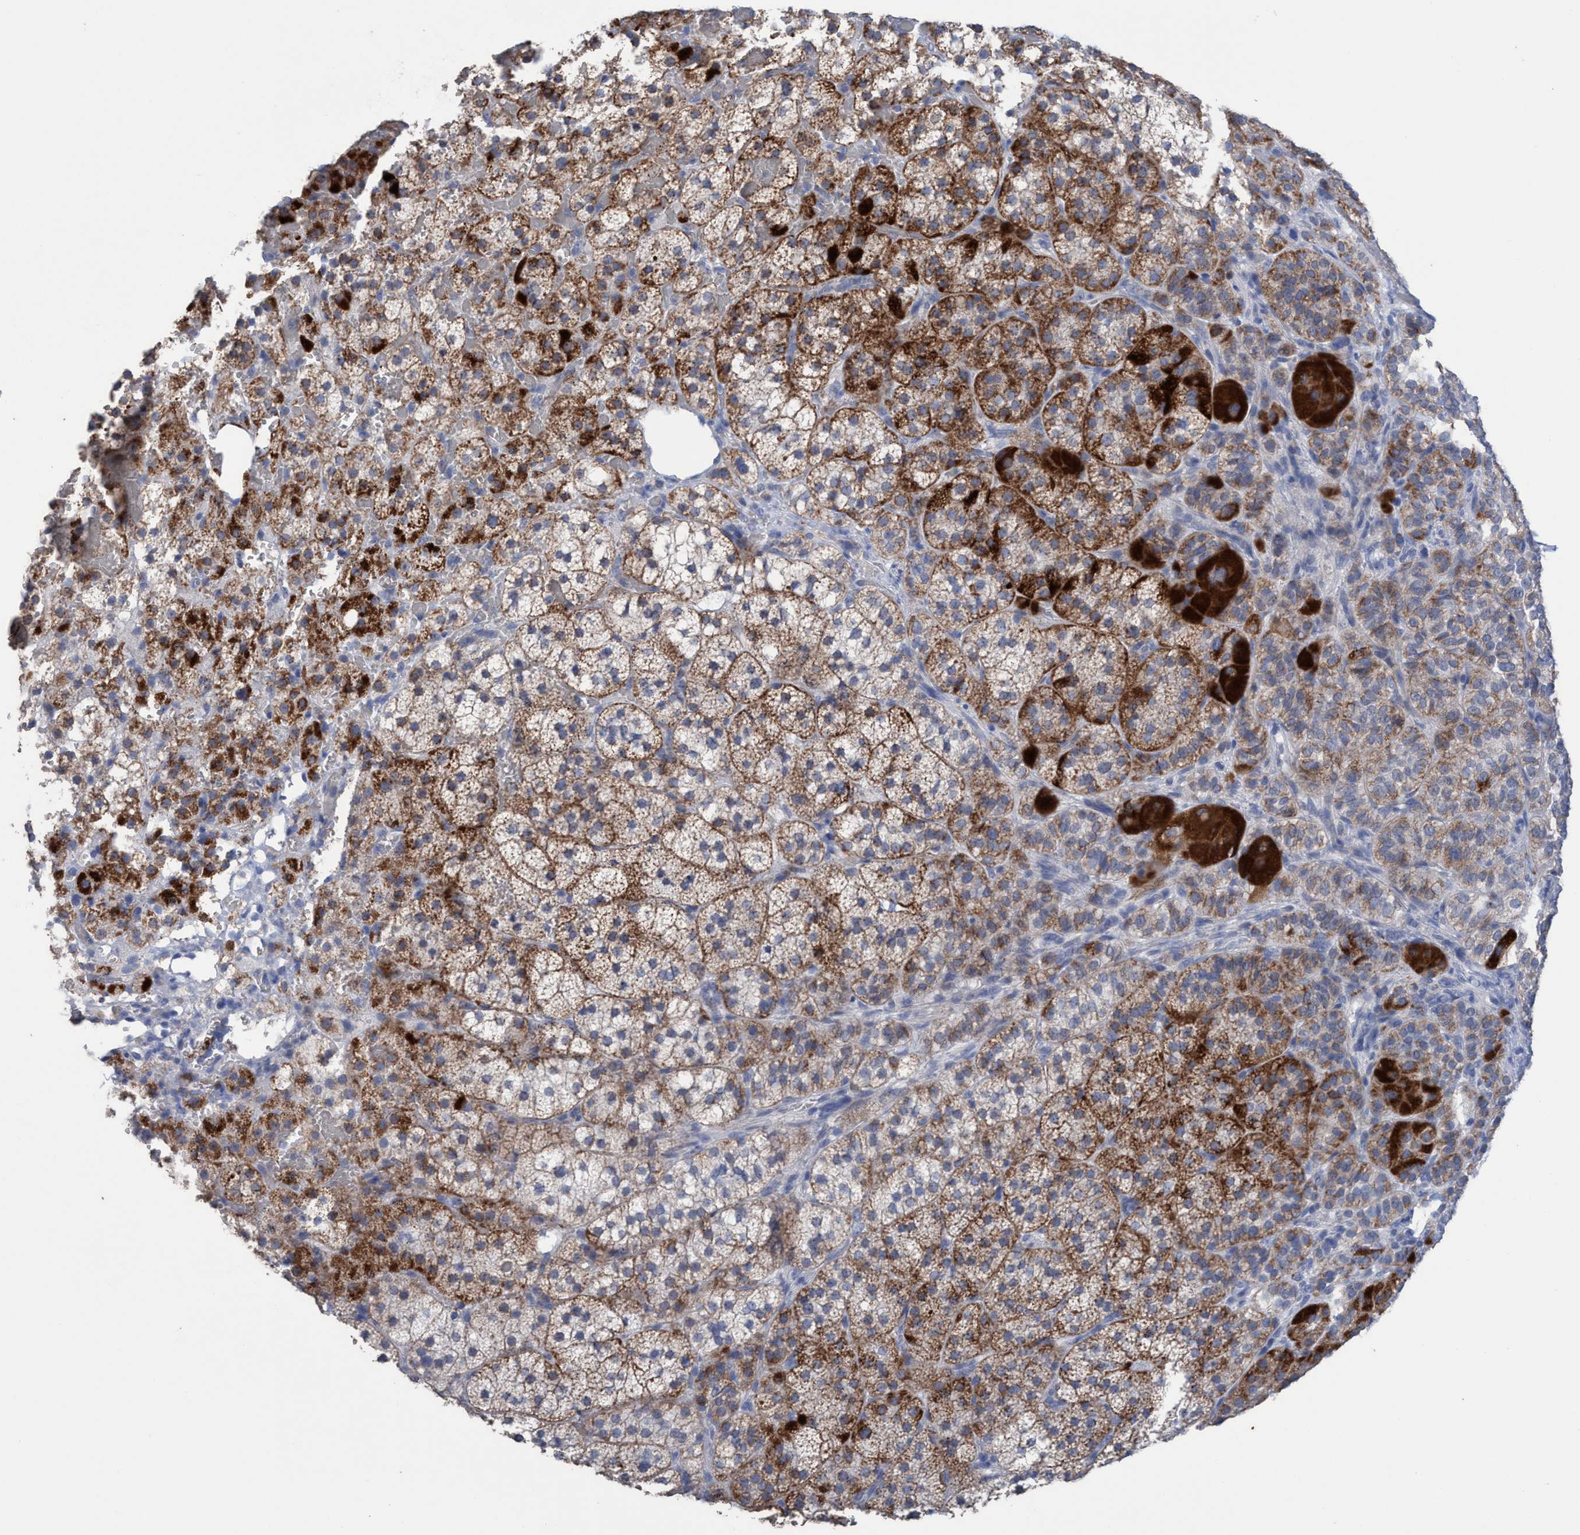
{"staining": {"intensity": "strong", "quantity": ">75%", "location": "cytoplasmic/membranous"}, "tissue": "adrenal gland", "cell_type": "Glandular cells", "image_type": "normal", "snomed": [{"axis": "morphology", "description": "Normal tissue, NOS"}, {"axis": "topography", "description": "Adrenal gland"}], "caption": "Adrenal gland stained with IHC reveals strong cytoplasmic/membranous positivity in approximately >75% of glandular cells. (DAB (3,3'-diaminobenzidine) IHC with brightfield microscopy, high magnification).", "gene": "RSAD1", "patient": {"sex": "female", "age": 59}}